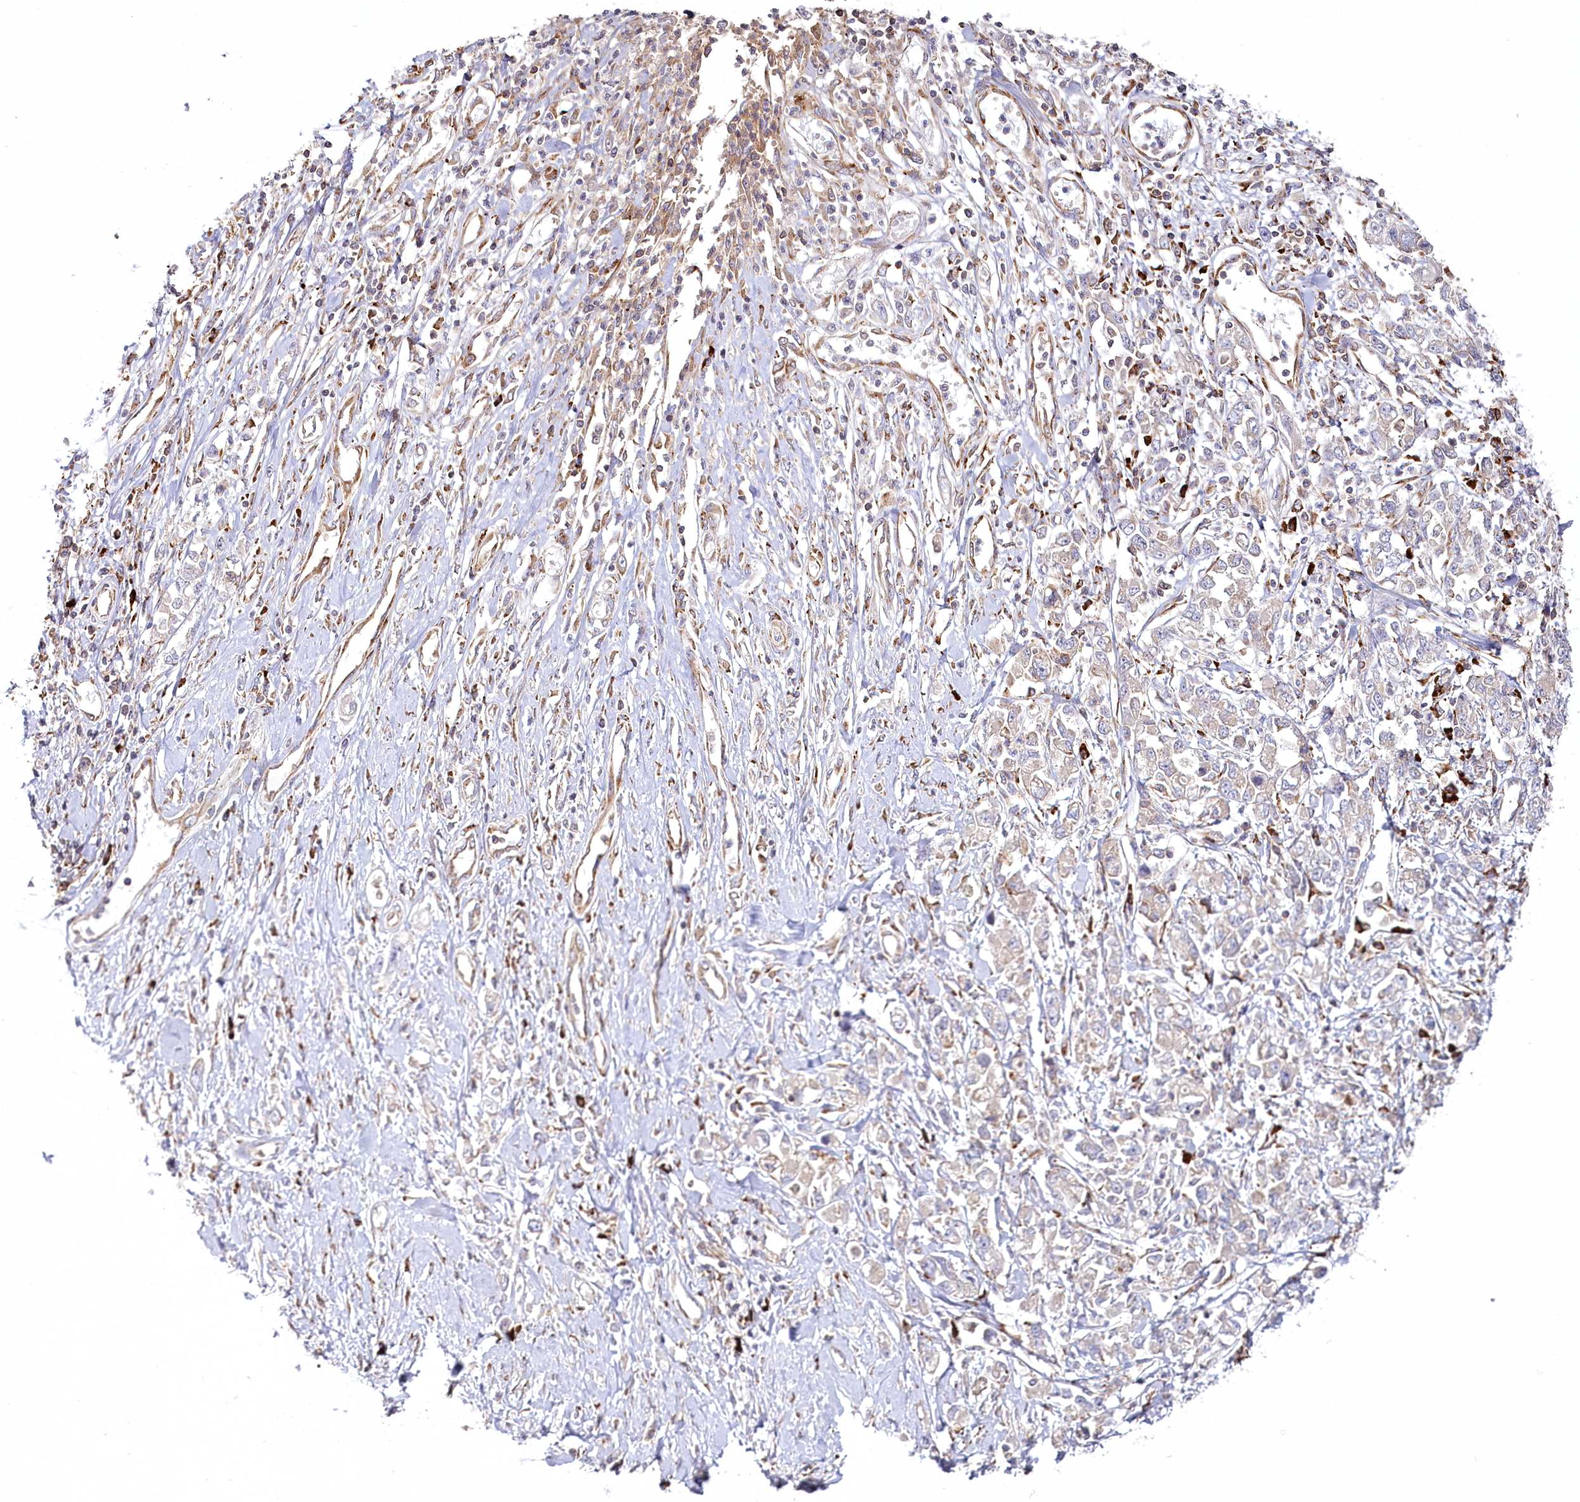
{"staining": {"intensity": "negative", "quantity": "none", "location": "none"}, "tissue": "stomach cancer", "cell_type": "Tumor cells", "image_type": "cancer", "snomed": [{"axis": "morphology", "description": "Adenocarcinoma, NOS"}, {"axis": "topography", "description": "Stomach"}], "caption": "A micrograph of human stomach cancer (adenocarcinoma) is negative for staining in tumor cells. (IHC, brightfield microscopy, high magnification).", "gene": "POGLUT1", "patient": {"sex": "female", "age": 76}}